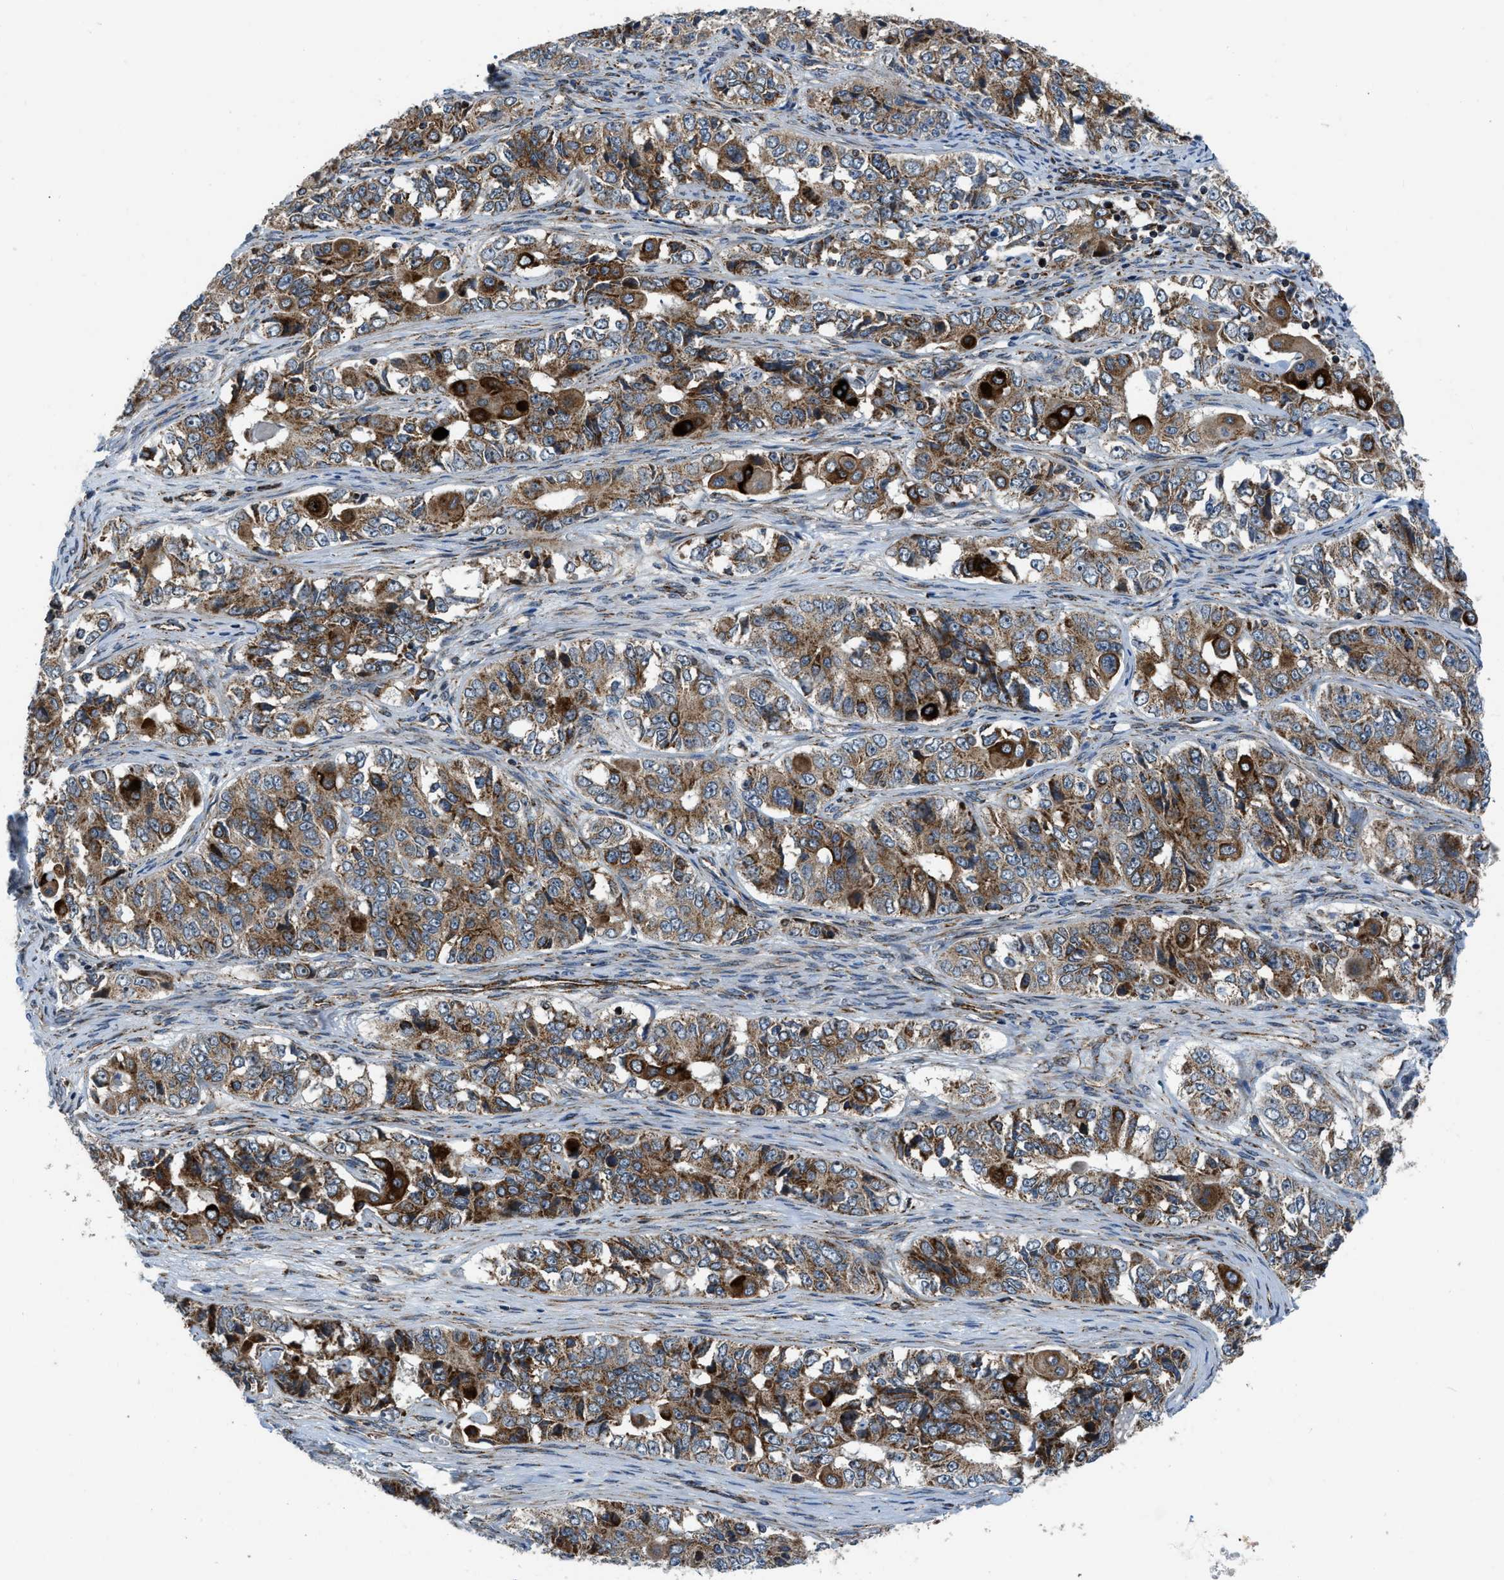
{"staining": {"intensity": "moderate", "quantity": ">75%", "location": "cytoplasmic/membranous"}, "tissue": "ovarian cancer", "cell_type": "Tumor cells", "image_type": "cancer", "snomed": [{"axis": "morphology", "description": "Carcinoma, endometroid"}, {"axis": "topography", "description": "Ovary"}], "caption": "High-magnification brightfield microscopy of ovarian endometroid carcinoma stained with DAB (brown) and counterstained with hematoxylin (blue). tumor cells exhibit moderate cytoplasmic/membranous positivity is present in about>75% of cells.", "gene": "GSDME", "patient": {"sex": "female", "age": 51}}